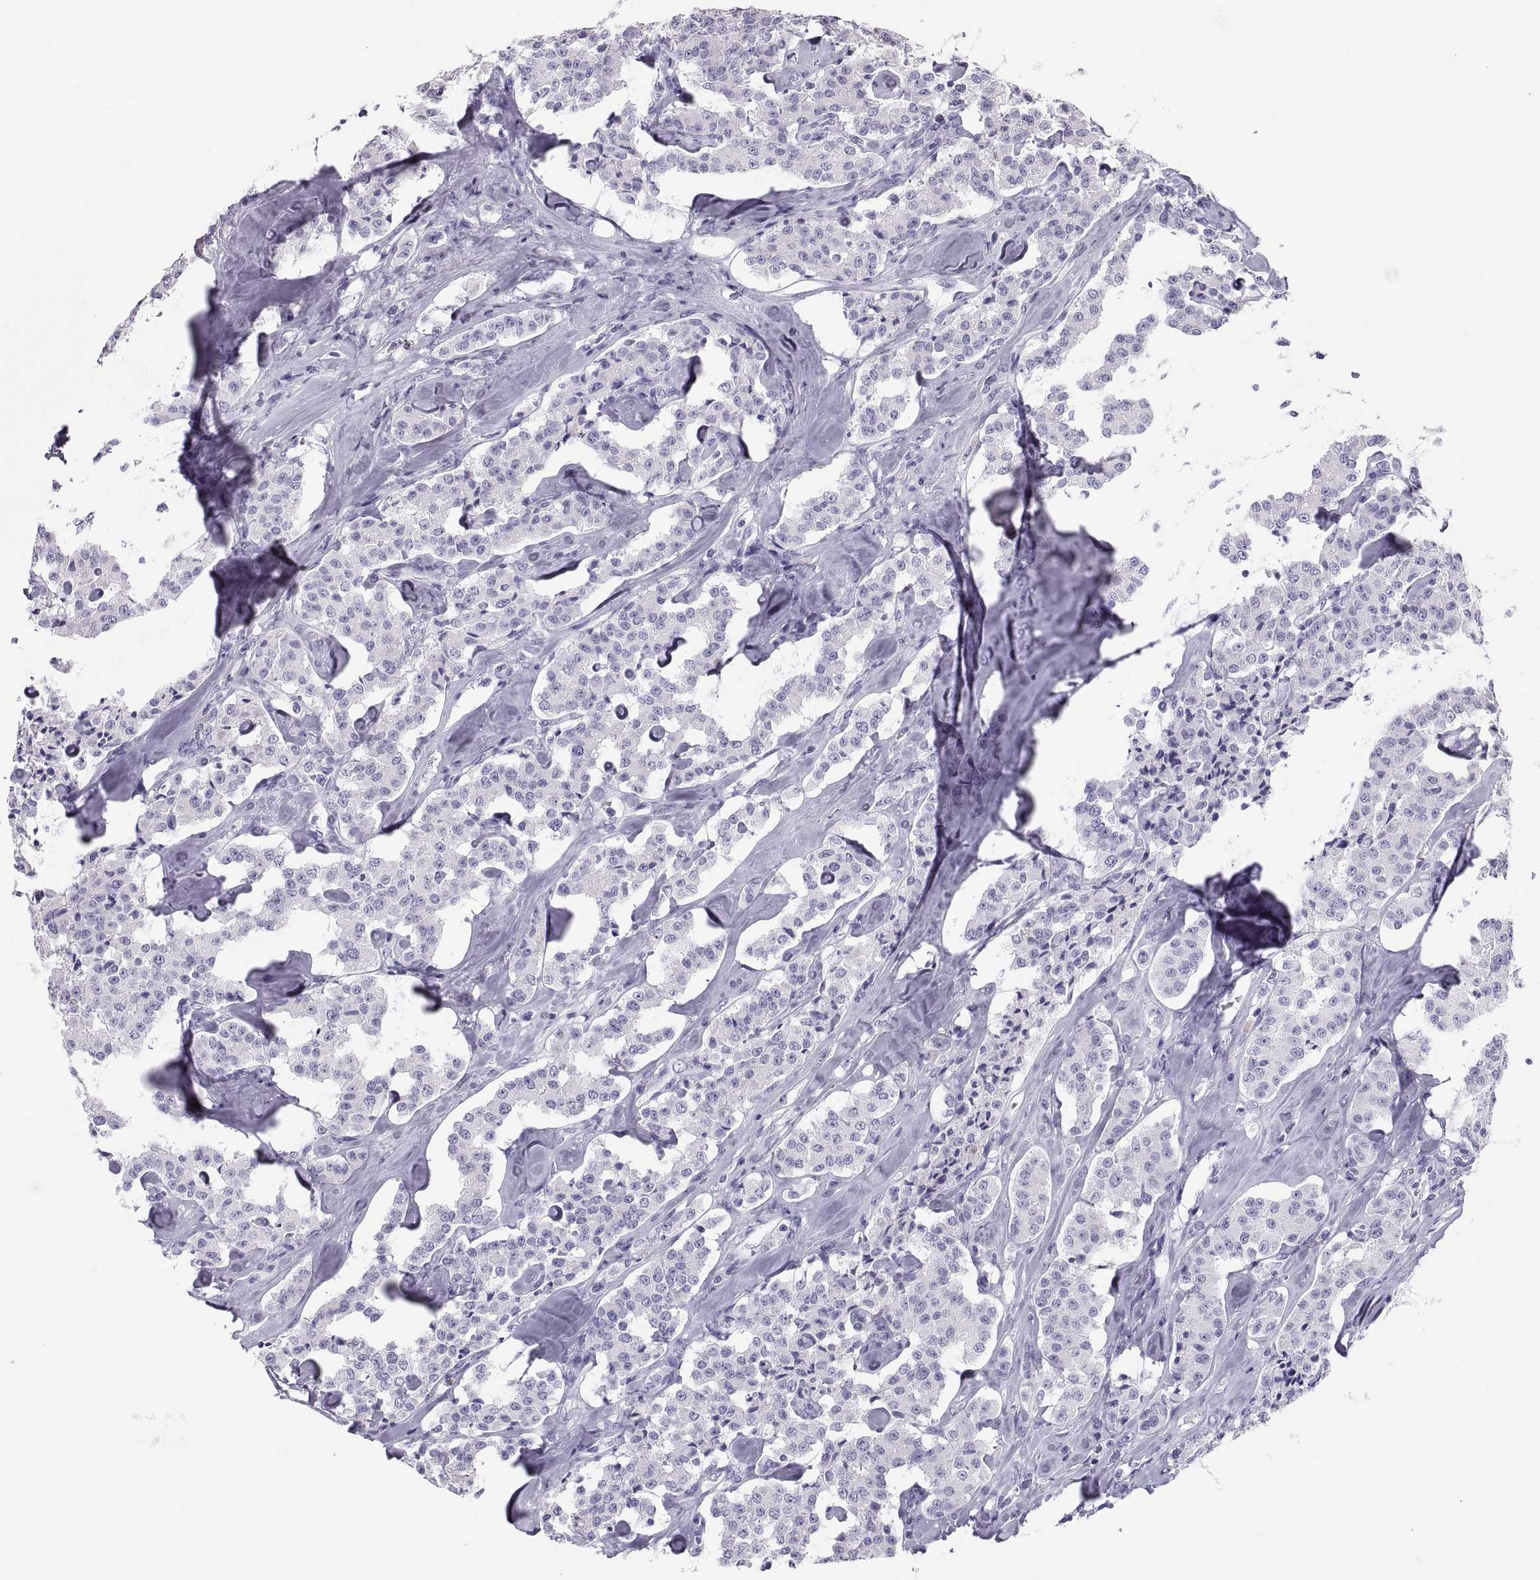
{"staining": {"intensity": "negative", "quantity": "none", "location": "none"}, "tissue": "carcinoid", "cell_type": "Tumor cells", "image_type": "cancer", "snomed": [{"axis": "morphology", "description": "Carcinoid, malignant, NOS"}, {"axis": "topography", "description": "Pancreas"}], "caption": "Tumor cells show no significant protein staining in carcinoid.", "gene": "PAX2", "patient": {"sex": "male", "age": 41}}